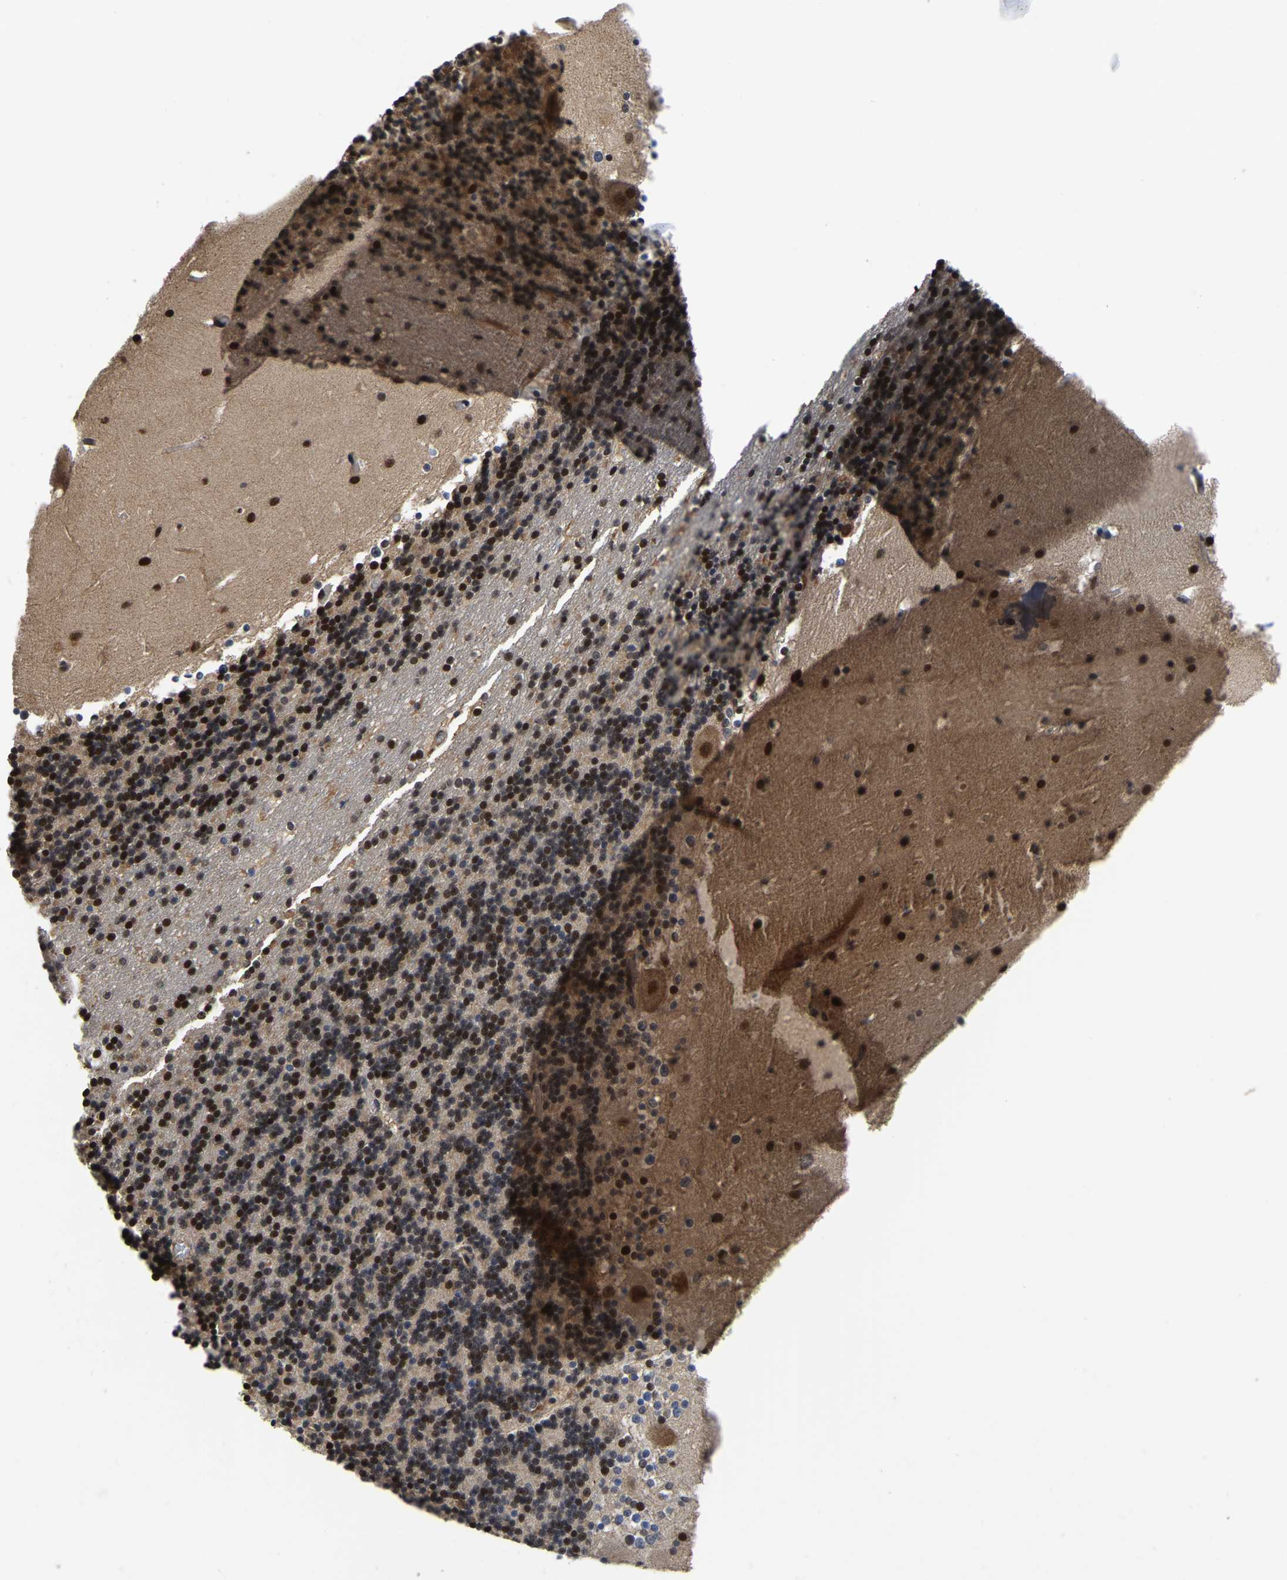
{"staining": {"intensity": "strong", "quantity": "25%-75%", "location": "nuclear"}, "tissue": "cerebellum", "cell_type": "Cells in granular layer", "image_type": "normal", "snomed": [{"axis": "morphology", "description": "Normal tissue, NOS"}, {"axis": "topography", "description": "Cerebellum"}], "caption": "Brown immunohistochemical staining in benign cerebellum reveals strong nuclear staining in about 25%-75% of cells in granular layer.", "gene": "CIAO1", "patient": {"sex": "female", "age": 19}}